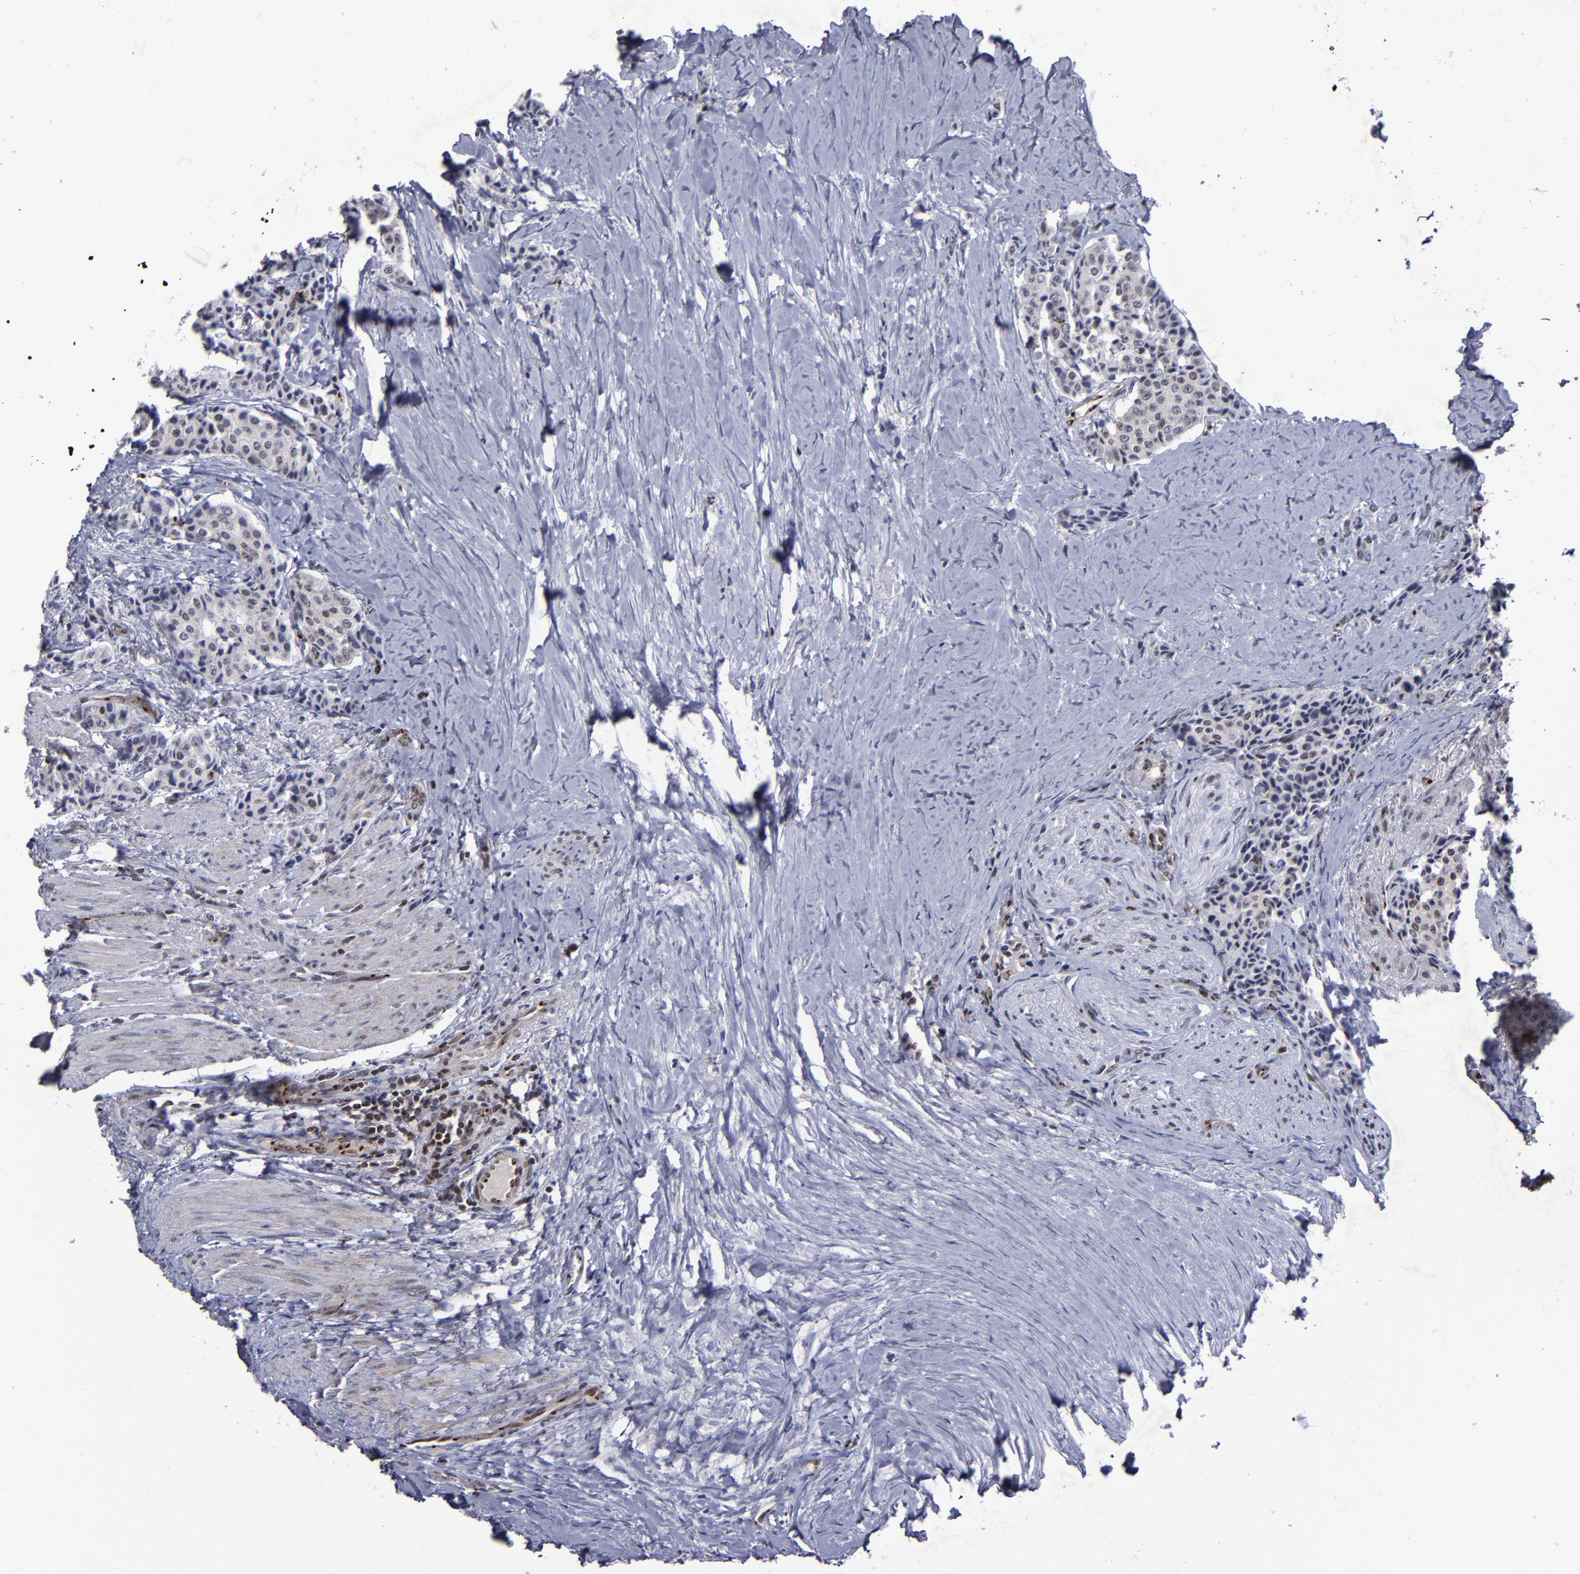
{"staining": {"intensity": "weak", "quantity": "<25%", "location": "nuclear"}, "tissue": "carcinoid", "cell_type": "Tumor cells", "image_type": "cancer", "snomed": [{"axis": "morphology", "description": "Carcinoid, malignant, NOS"}, {"axis": "topography", "description": "Colon"}], "caption": "Protein analysis of malignant carcinoid demonstrates no significant staining in tumor cells. (DAB immunohistochemistry, high magnification).", "gene": "MGMT", "patient": {"sex": "female", "age": 61}}